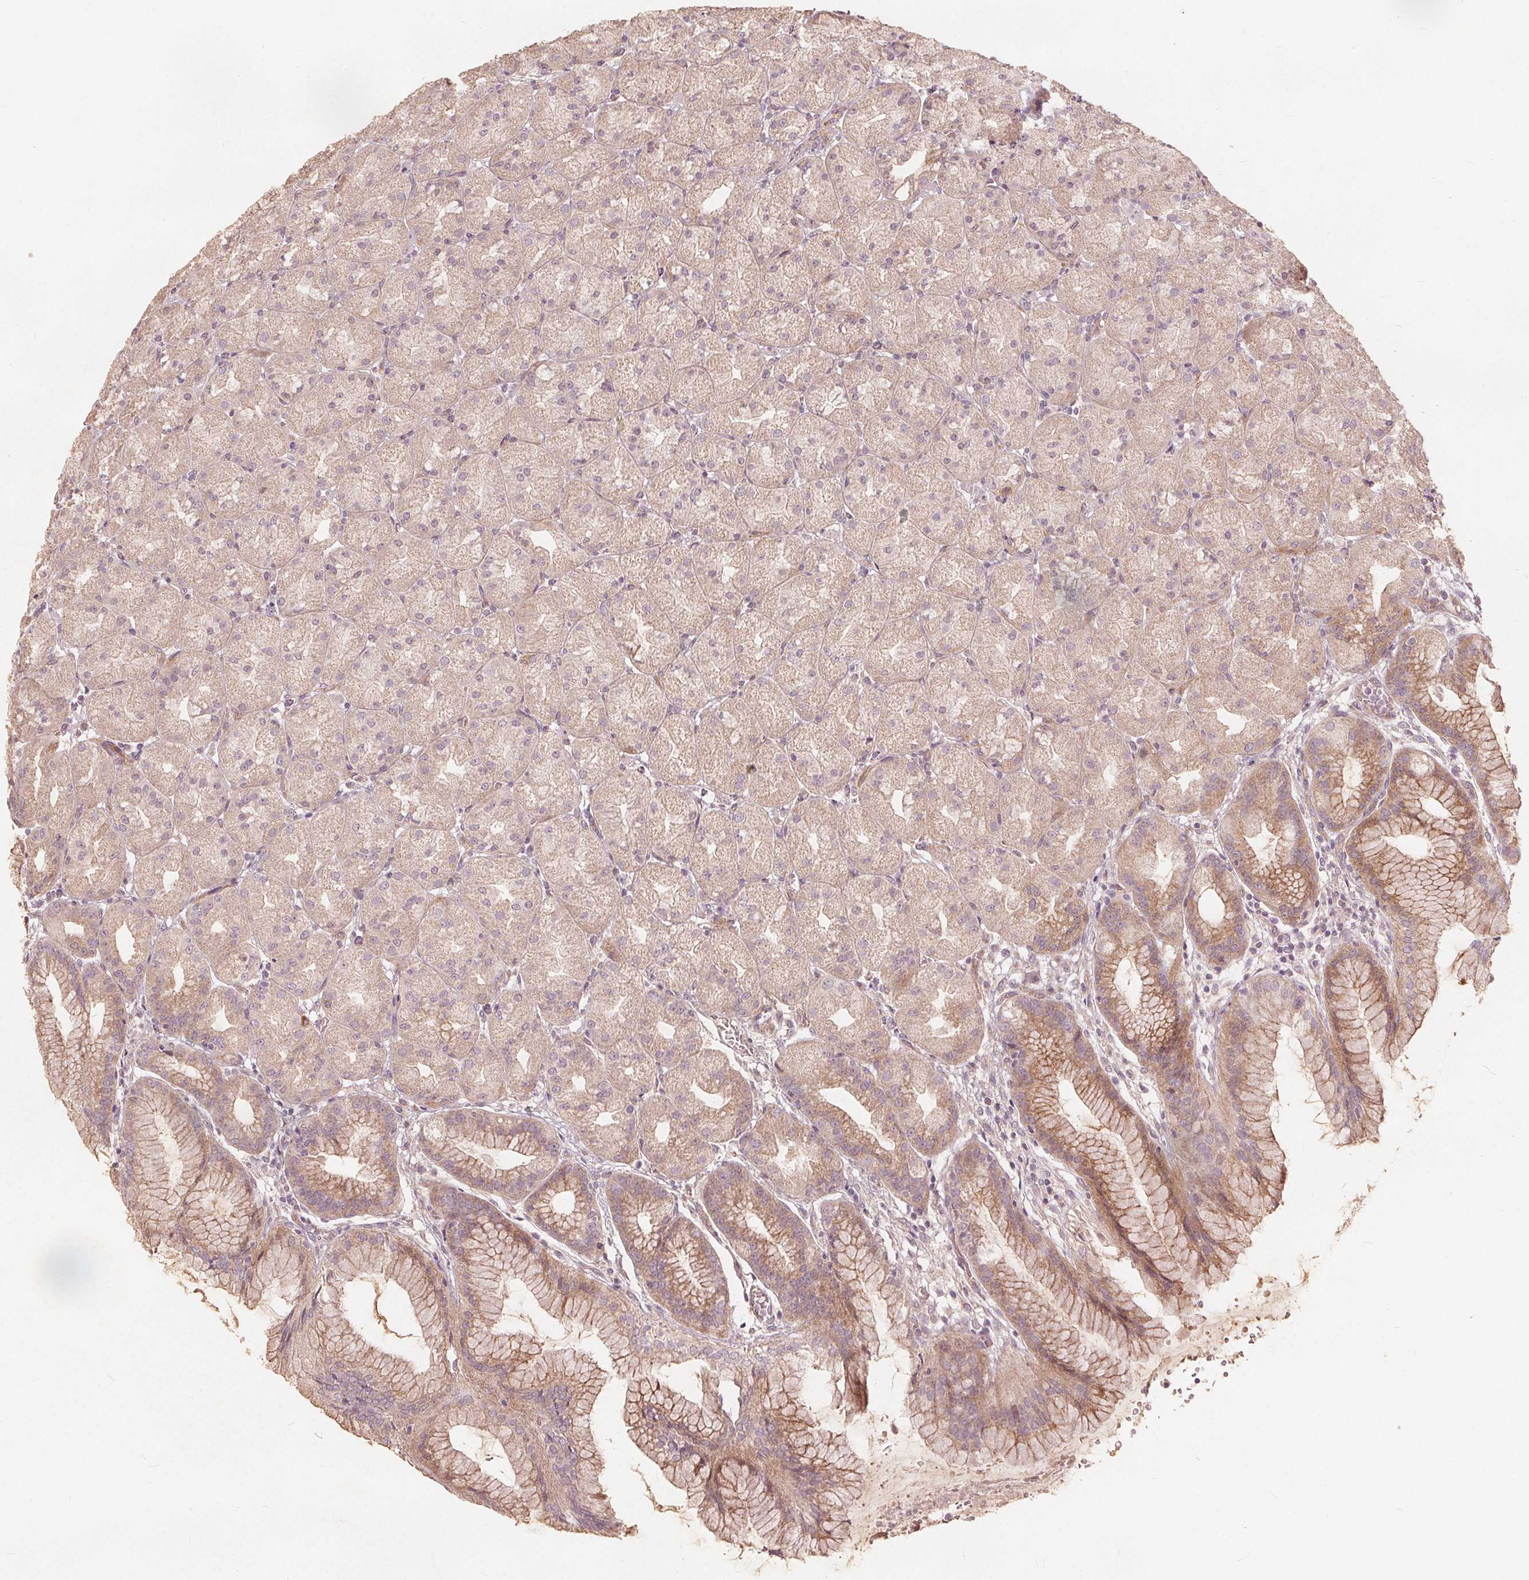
{"staining": {"intensity": "moderate", "quantity": "25%-75%", "location": "cytoplasmic/membranous"}, "tissue": "stomach", "cell_type": "Glandular cells", "image_type": "normal", "snomed": [{"axis": "morphology", "description": "Normal tissue, NOS"}, {"axis": "topography", "description": "Stomach, upper"}, {"axis": "topography", "description": "Stomach"}], "caption": "The image displays immunohistochemical staining of unremarkable stomach. There is moderate cytoplasmic/membranous staining is appreciated in about 25%-75% of glandular cells. (DAB (3,3'-diaminobenzidine) IHC, brown staining for protein, blue staining for nuclei).", "gene": "PTPRT", "patient": {"sex": "male", "age": 48}}